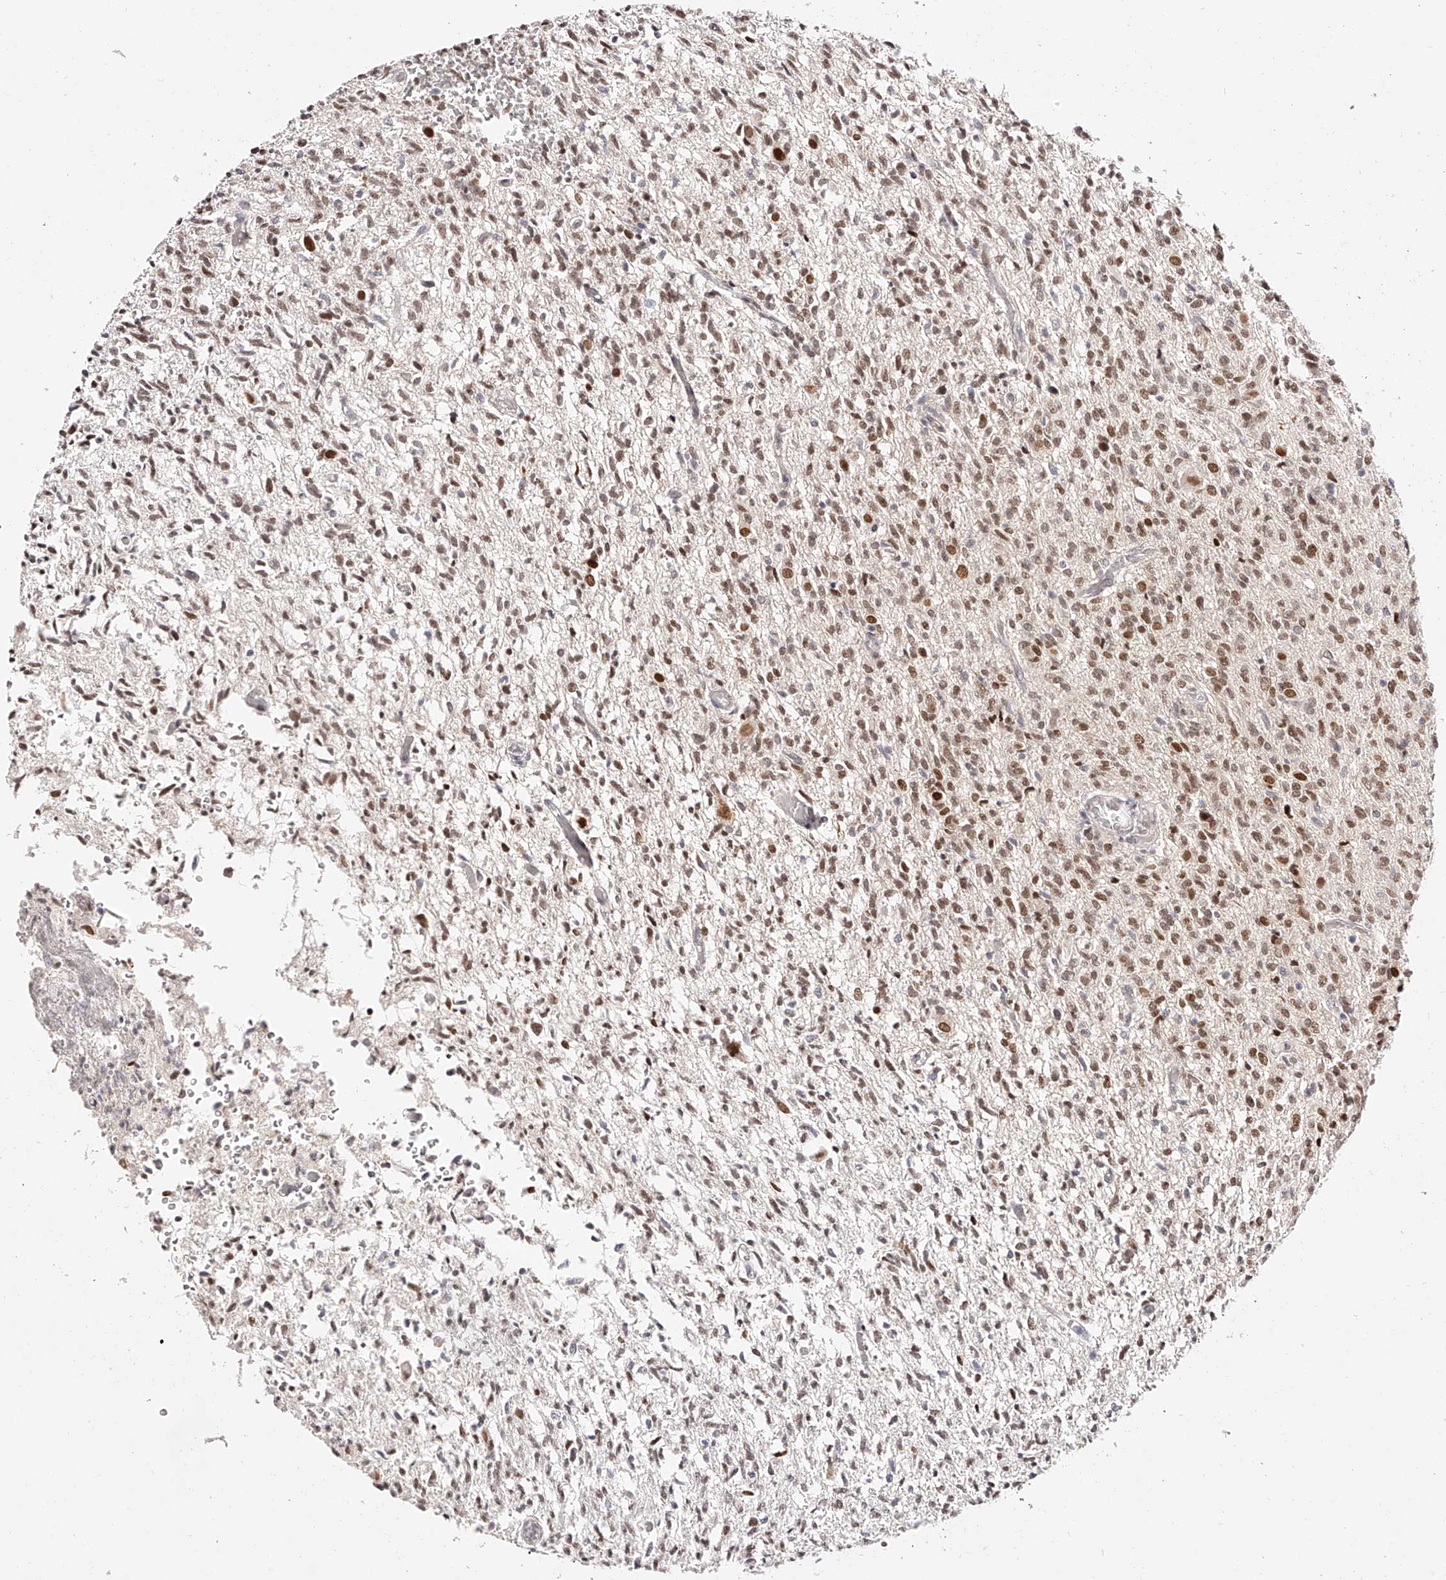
{"staining": {"intensity": "moderate", "quantity": ">75%", "location": "nuclear"}, "tissue": "glioma", "cell_type": "Tumor cells", "image_type": "cancer", "snomed": [{"axis": "morphology", "description": "Glioma, malignant, High grade"}, {"axis": "topography", "description": "Brain"}], "caption": "Tumor cells demonstrate medium levels of moderate nuclear staining in about >75% of cells in human malignant glioma (high-grade).", "gene": "USF3", "patient": {"sex": "female", "age": 57}}